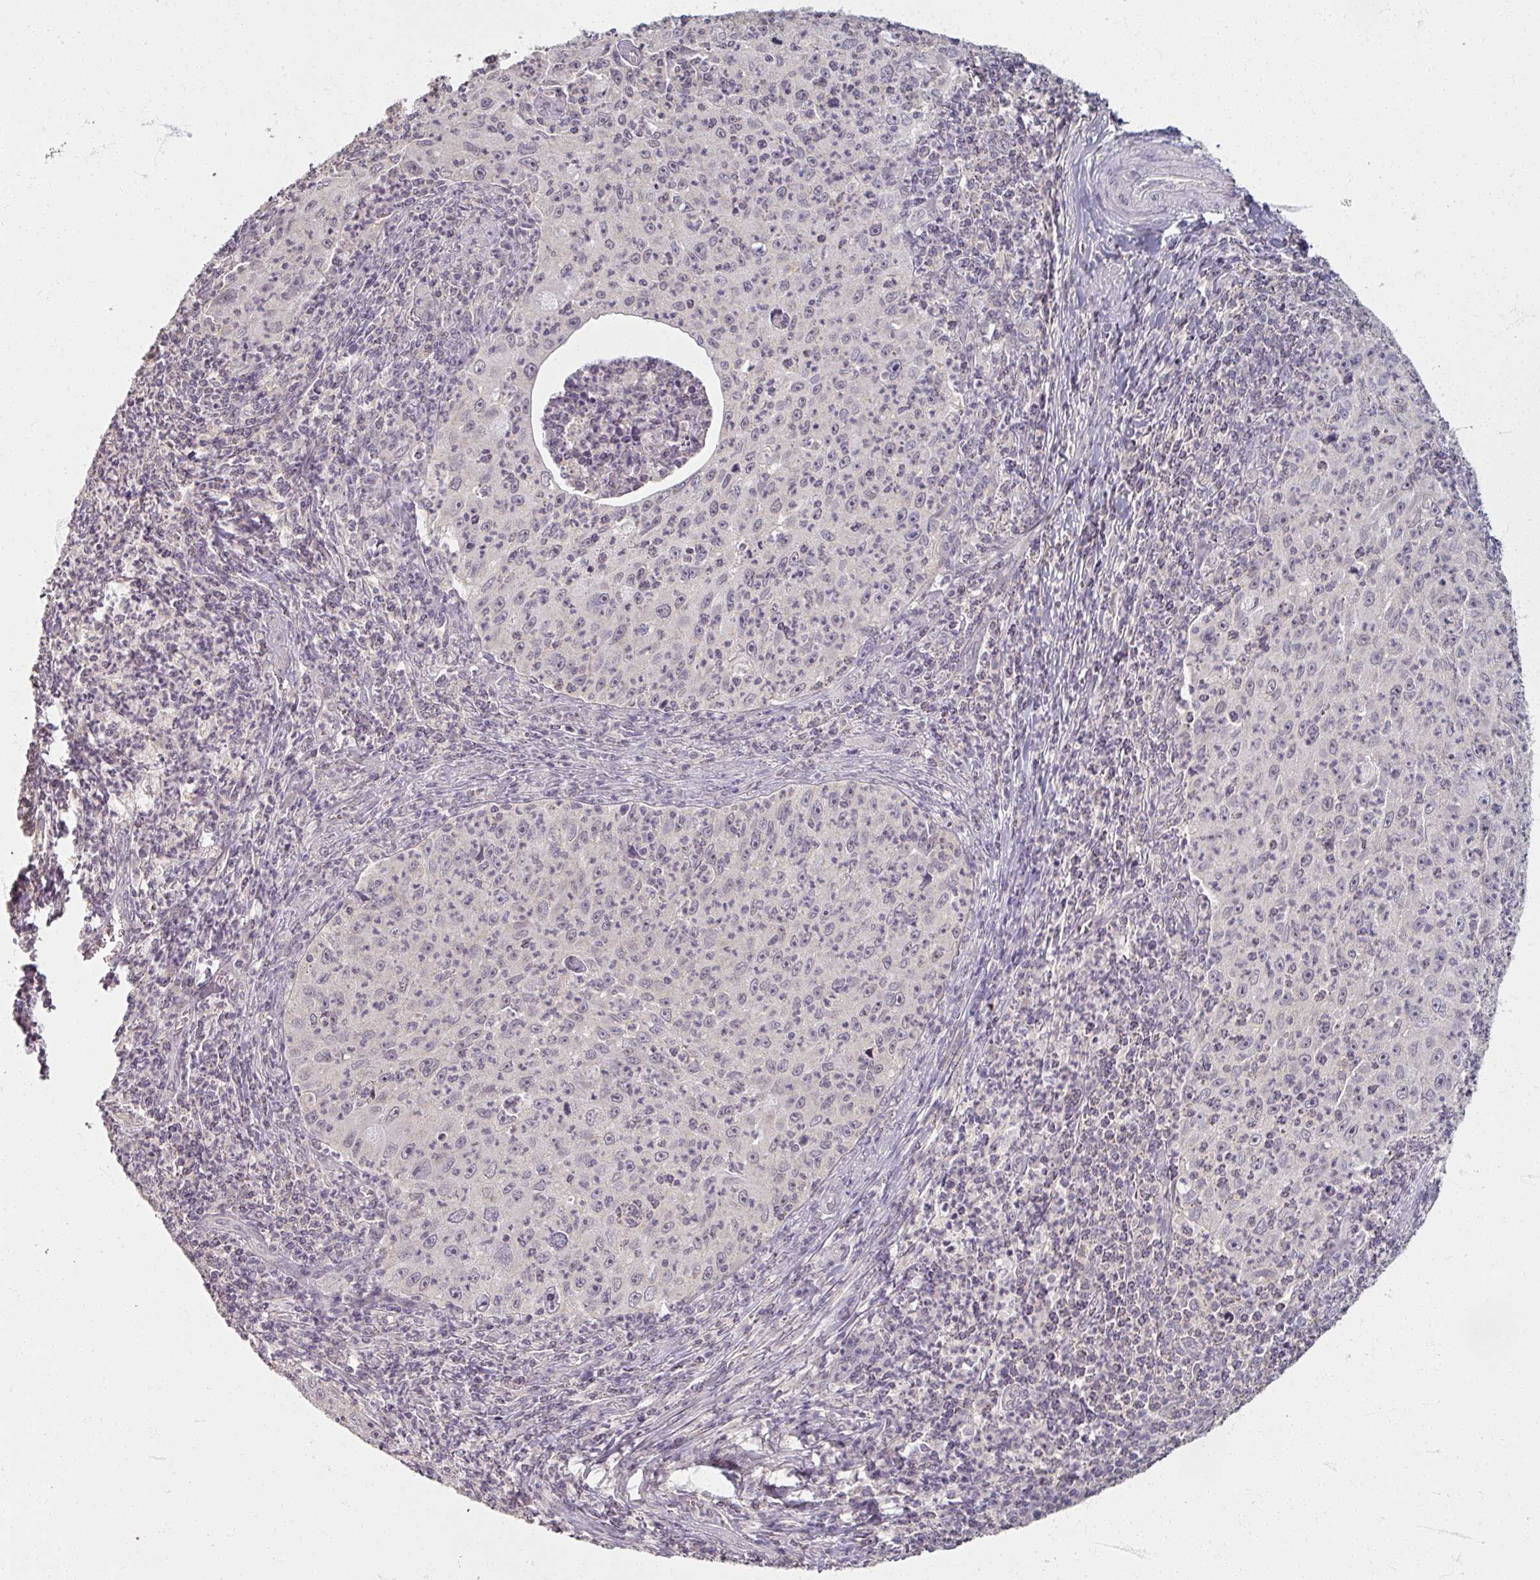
{"staining": {"intensity": "negative", "quantity": "none", "location": "none"}, "tissue": "cervical cancer", "cell_type": "Tumor cells", "image_type": "cancer", "snomed": [{"axis": "morphology", "description": "Squamous cell carcinoma, NOS"}, {"axis": "topography", "description": "Cervix"}], "caption": "Cervical cancer (squamous cell carcinoma) stained for a protein using immunohistochemistry (IHC) shows no positivity tumor cells.", "gene": "SOX11", "patient": {"sex": "female", "age": 30}}